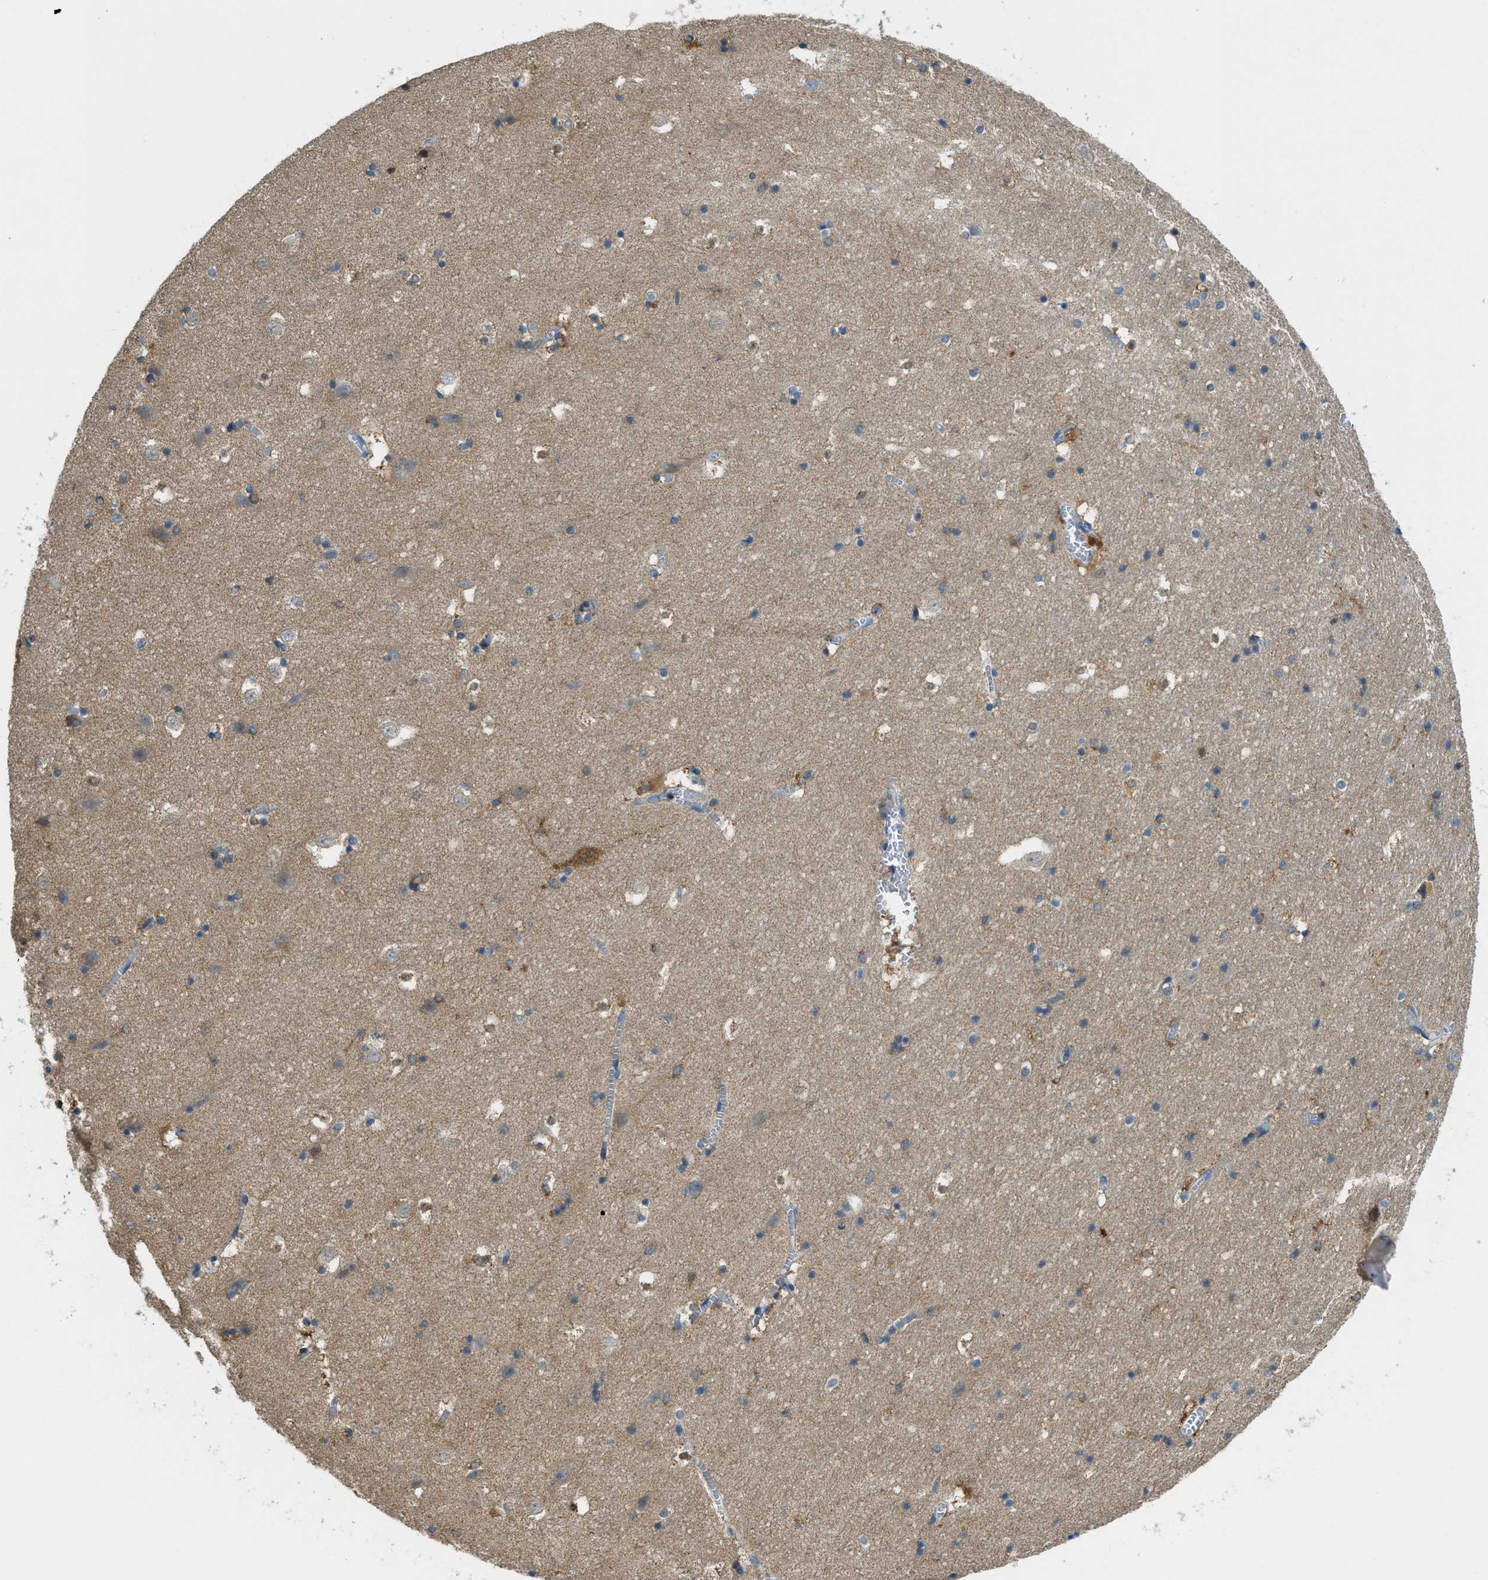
{"staining": {"intensity": "strong", "quantity": "<25%", "location": "cytoplasmic/membranous"}, "tissue": "hippocampus", "cell_type": "Glial cells", "image_type": "normal", "snomed": [{"axis": "morphology", "description": "Normal tissue, NOS"}, {"axis": "topography", "description": "Hippocampus"}], "caption": "The photomicrograph displays a brown stain indicating the presence of a protein in the cytoplasmic/membranous of glial cells in hippocampus. (IHC, brightfield microscopy, high magnification).", "gene": "RFFL", "patient": {"sex": "male", "age": 45}}